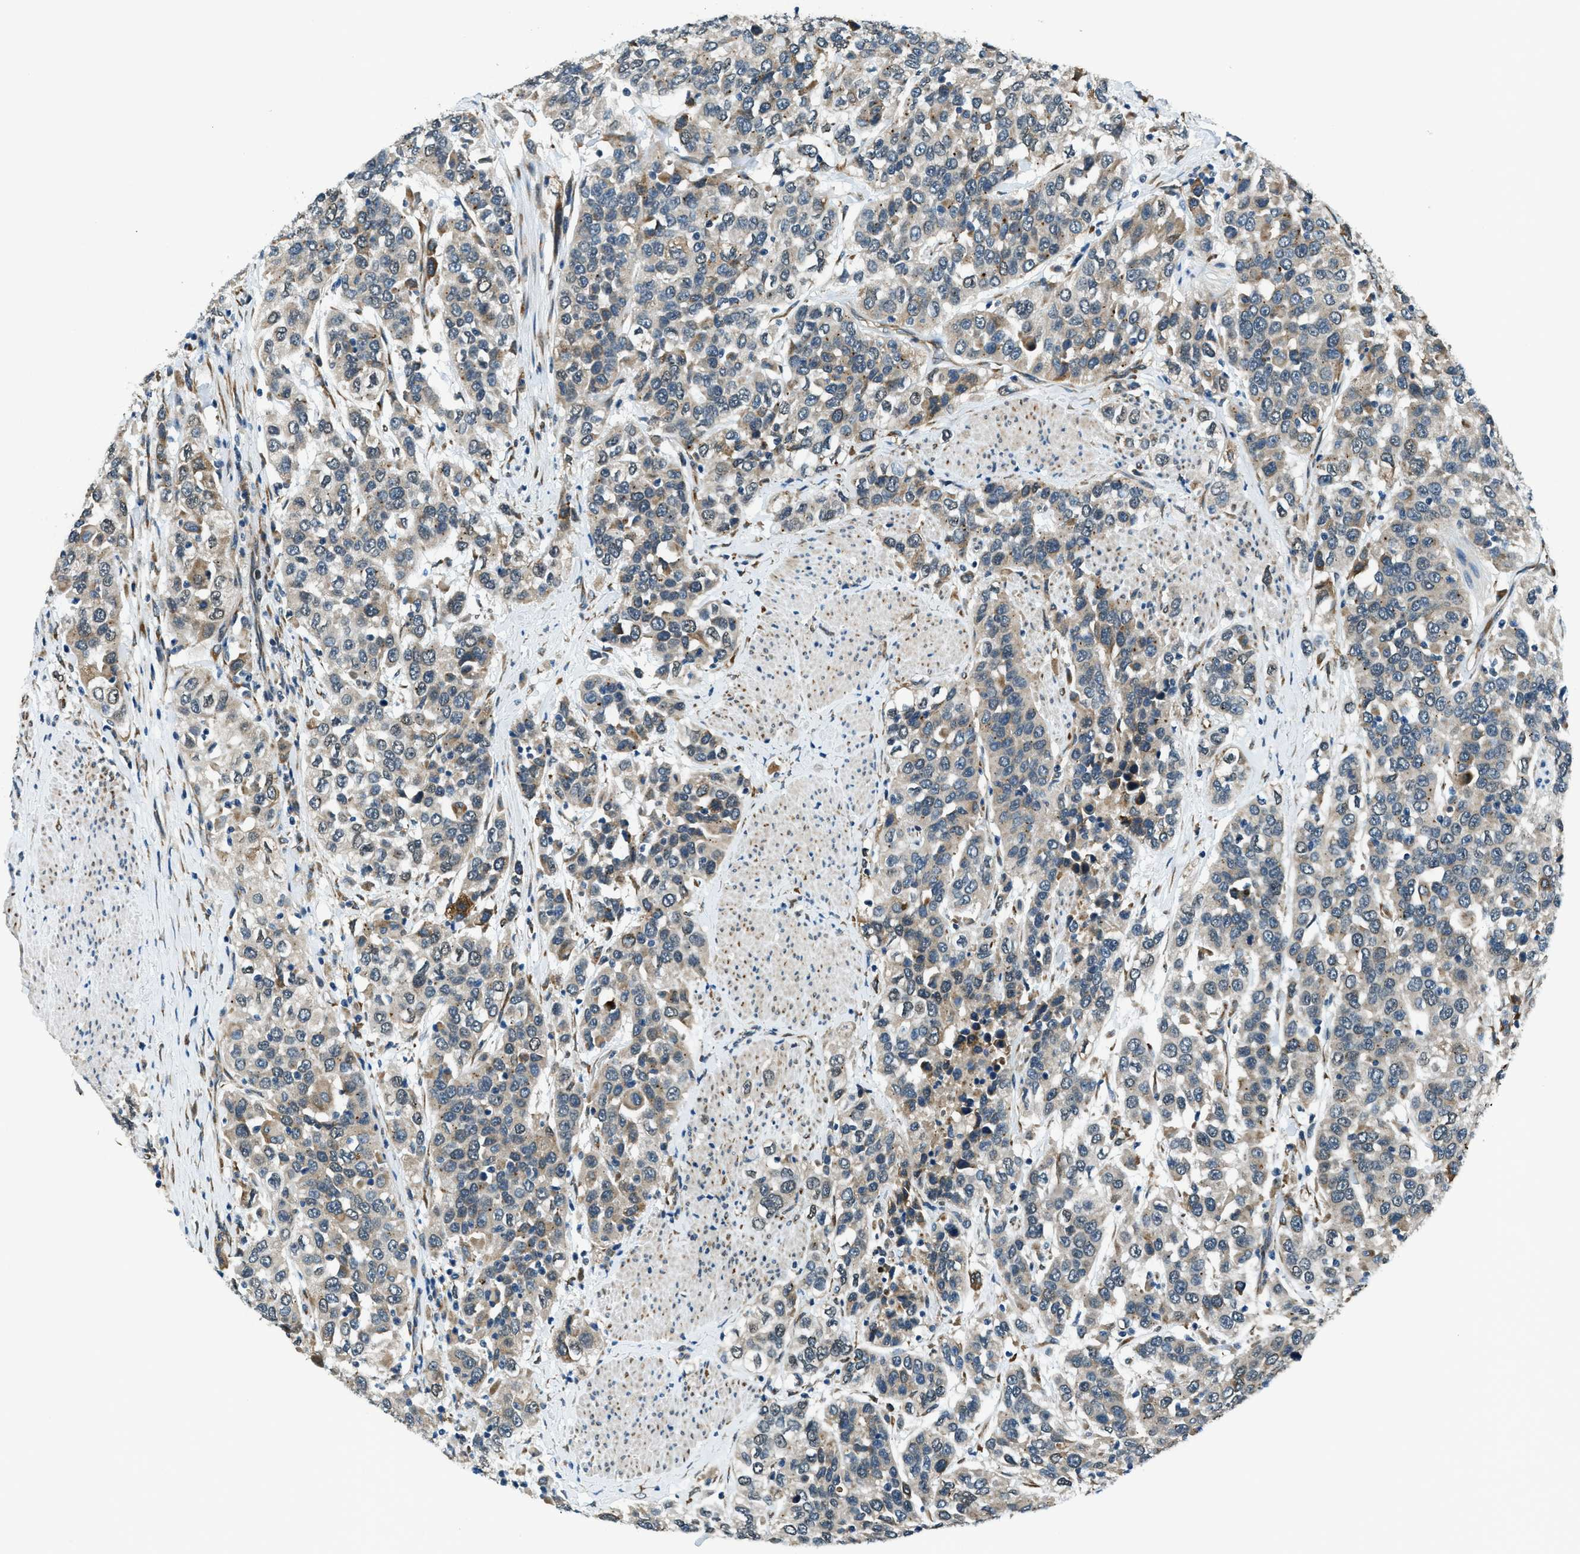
{"staining": {"intensity": "weak", "quantity": "<25%", "location": "cytoplasmic/membranous"}, "tissue": "urothelial cancer", "cell_type": "Tumor cells", "image_type": "cancer", "snomed": [{"axis": "morphology", "description": "Urothelial carcinoma, High grade"}, {"axis": "topography", "description": "Urinary bladder"}], "caption": "There is no significant staining in tumor cells of urothelial cancer.", "gene": "GINM1", "patient": {"sex": "female", "age": 80}}